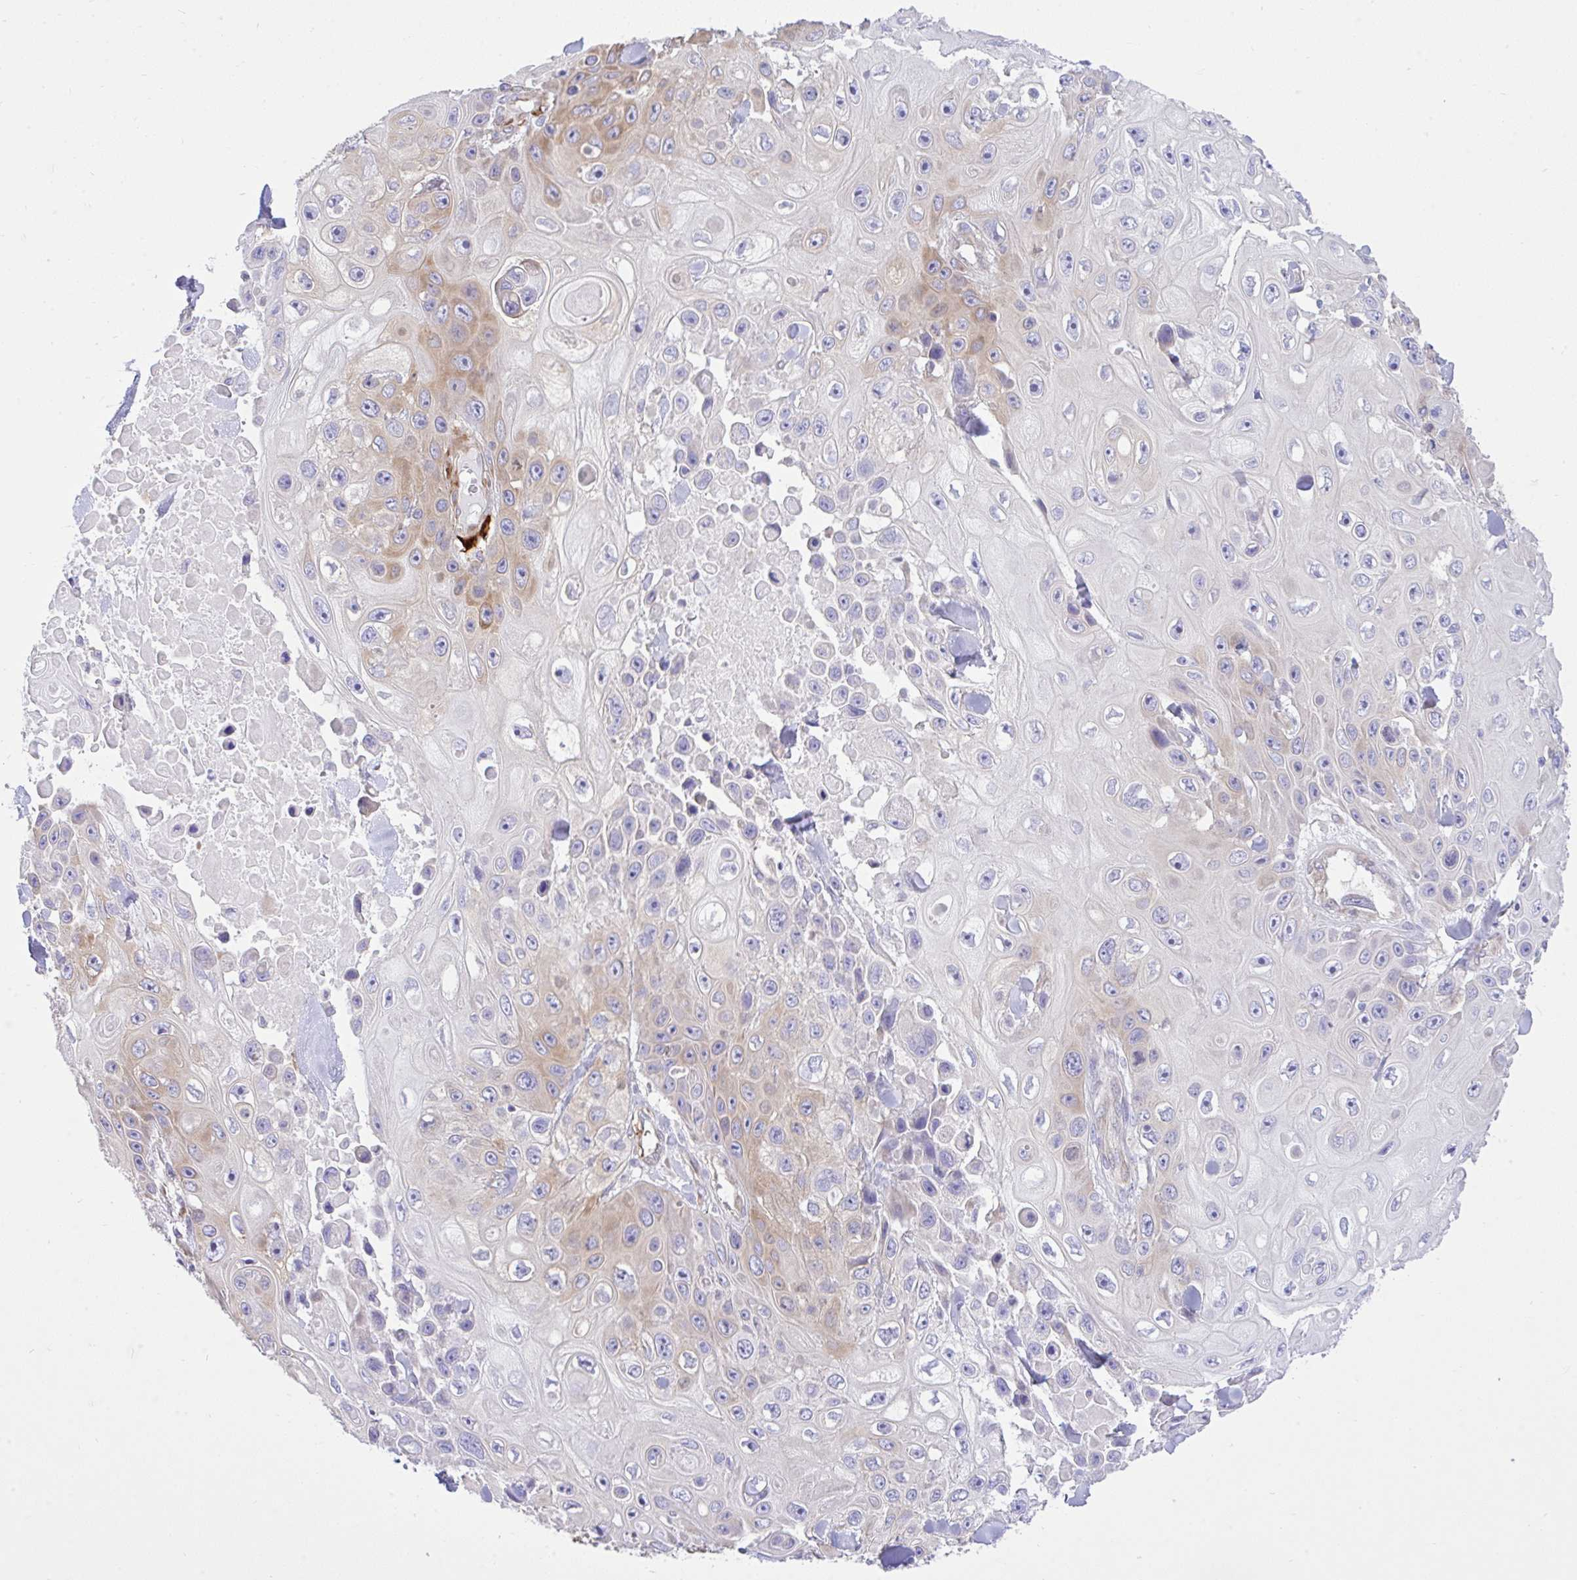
{"staining": {"intensity": "moderate", "quantity": "<25%", "location": "cytoplasmic/membranous"}, "tissue": "skin cancer", "cell_type": "Tumor cells", "image_type": "cancer", "snomed": [{"axis": "morphology", "description": "Squamous cell carcinoma, NOS"}, {"axis": "topography", "description": "Skin"}], "caption": "Protein analysis of skin squamous cell carcinoma tissue displays moderate cytoplasmic/membranous expression in about <25% of tumor cells. (DAB IHC, brown staining for protein, blue staining for nuclei).", "gene": "EEF1A2", "patient": {"sex": "male", "age": 82}}